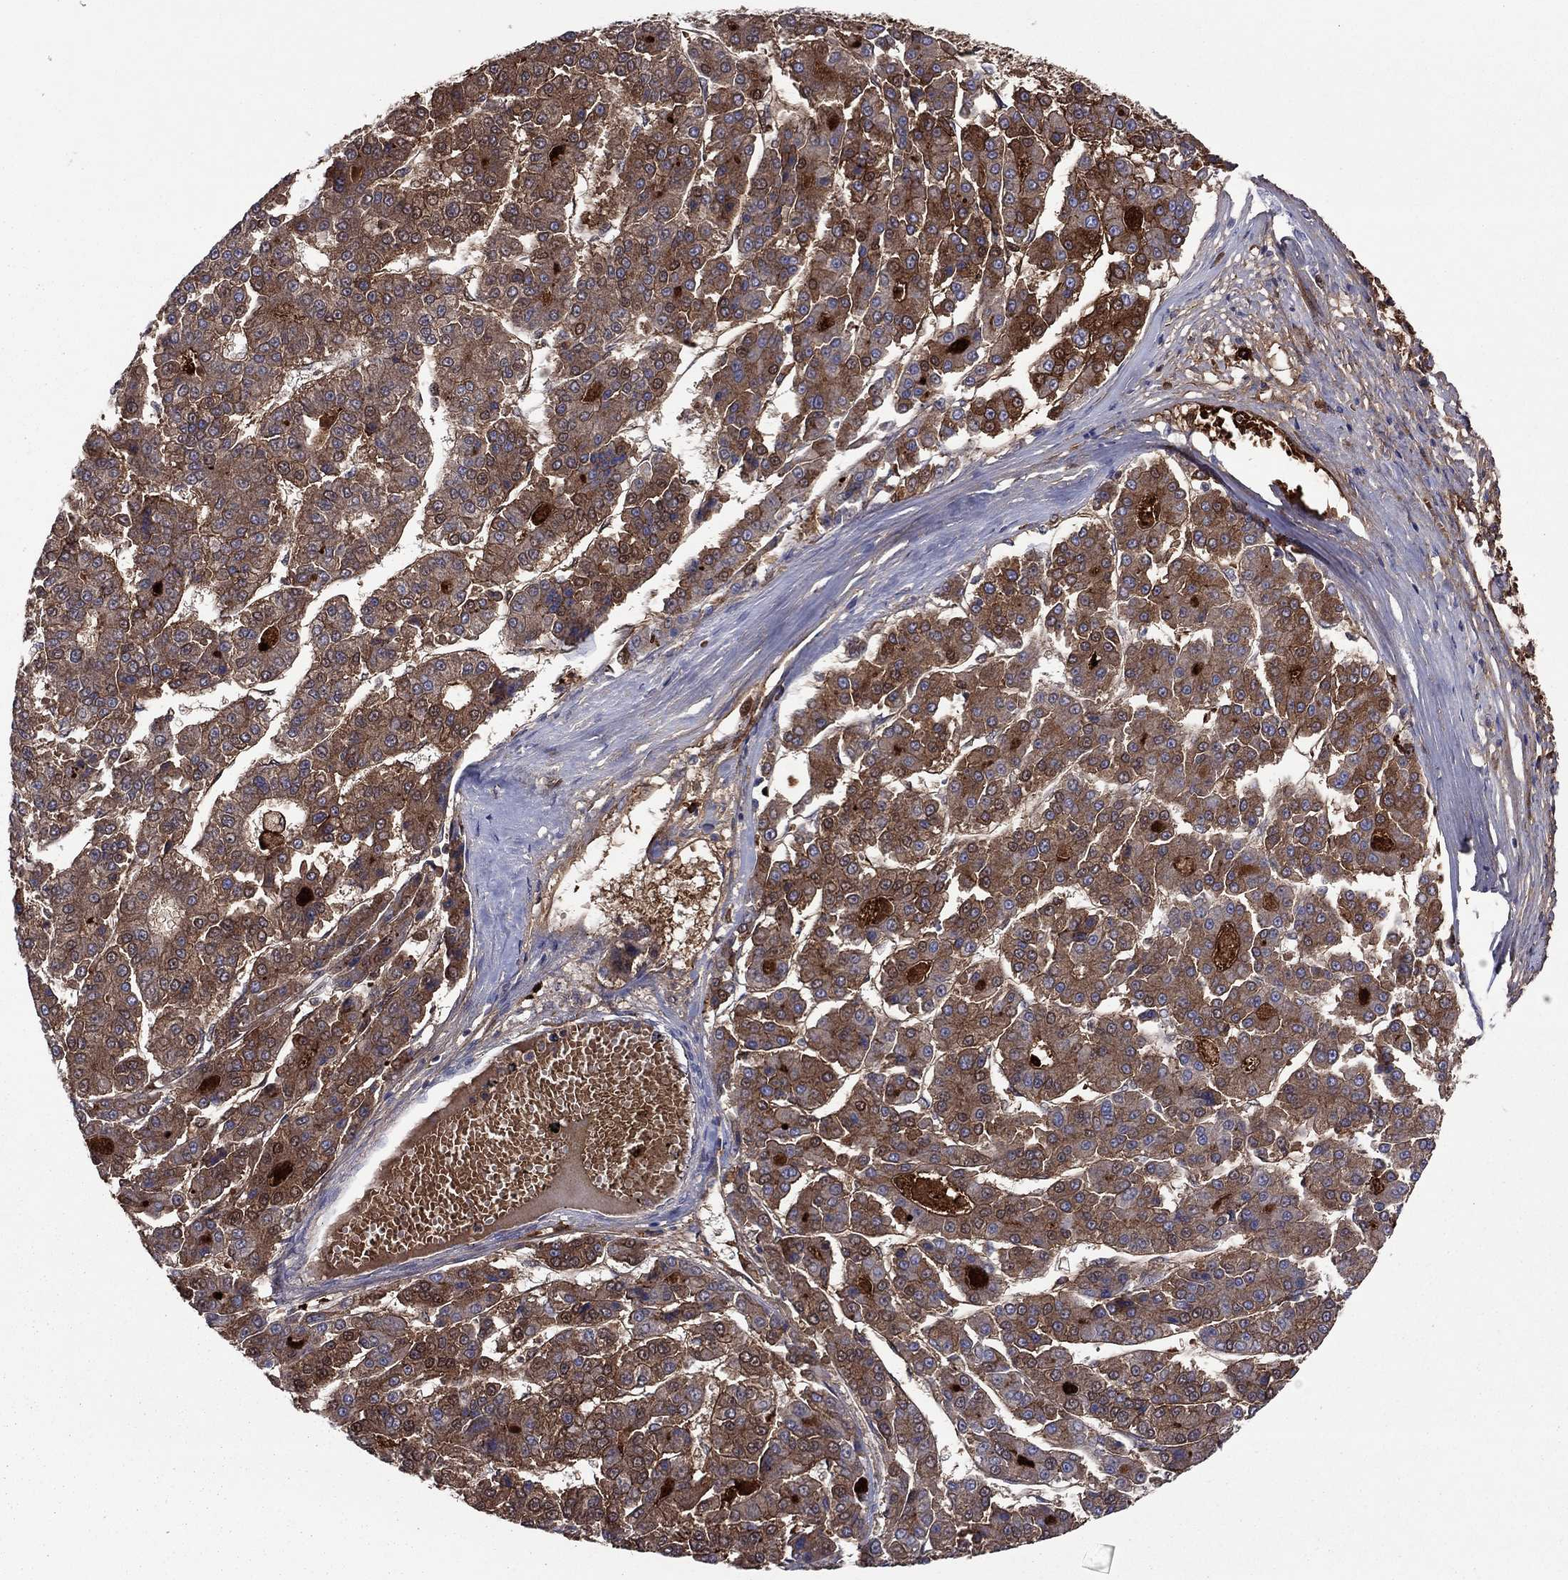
{"staining": {"intensity": "strong", "quantity": ">75%", "location": "cytoplasmic/membranous"}, "tissue": "liver cancer", "cell_type": "Tumor cells", "image_type": "cancer", "snomed": [{"axis": "morphology", "description": "Carcinoma, Hepatocellular, NOS"}, {"axis": "topography", "description": "Liver"}], "caption": "Immunohistochemistry (IHC) micrograph of human liver hepatocellular carcinoma stained for a protein (brown), which displays high levels of strong cytoplasmic/membranous expression in about >75% of tumor cells.", "gene": "HPX", "patient": {"sex": "male", "age": 70}}